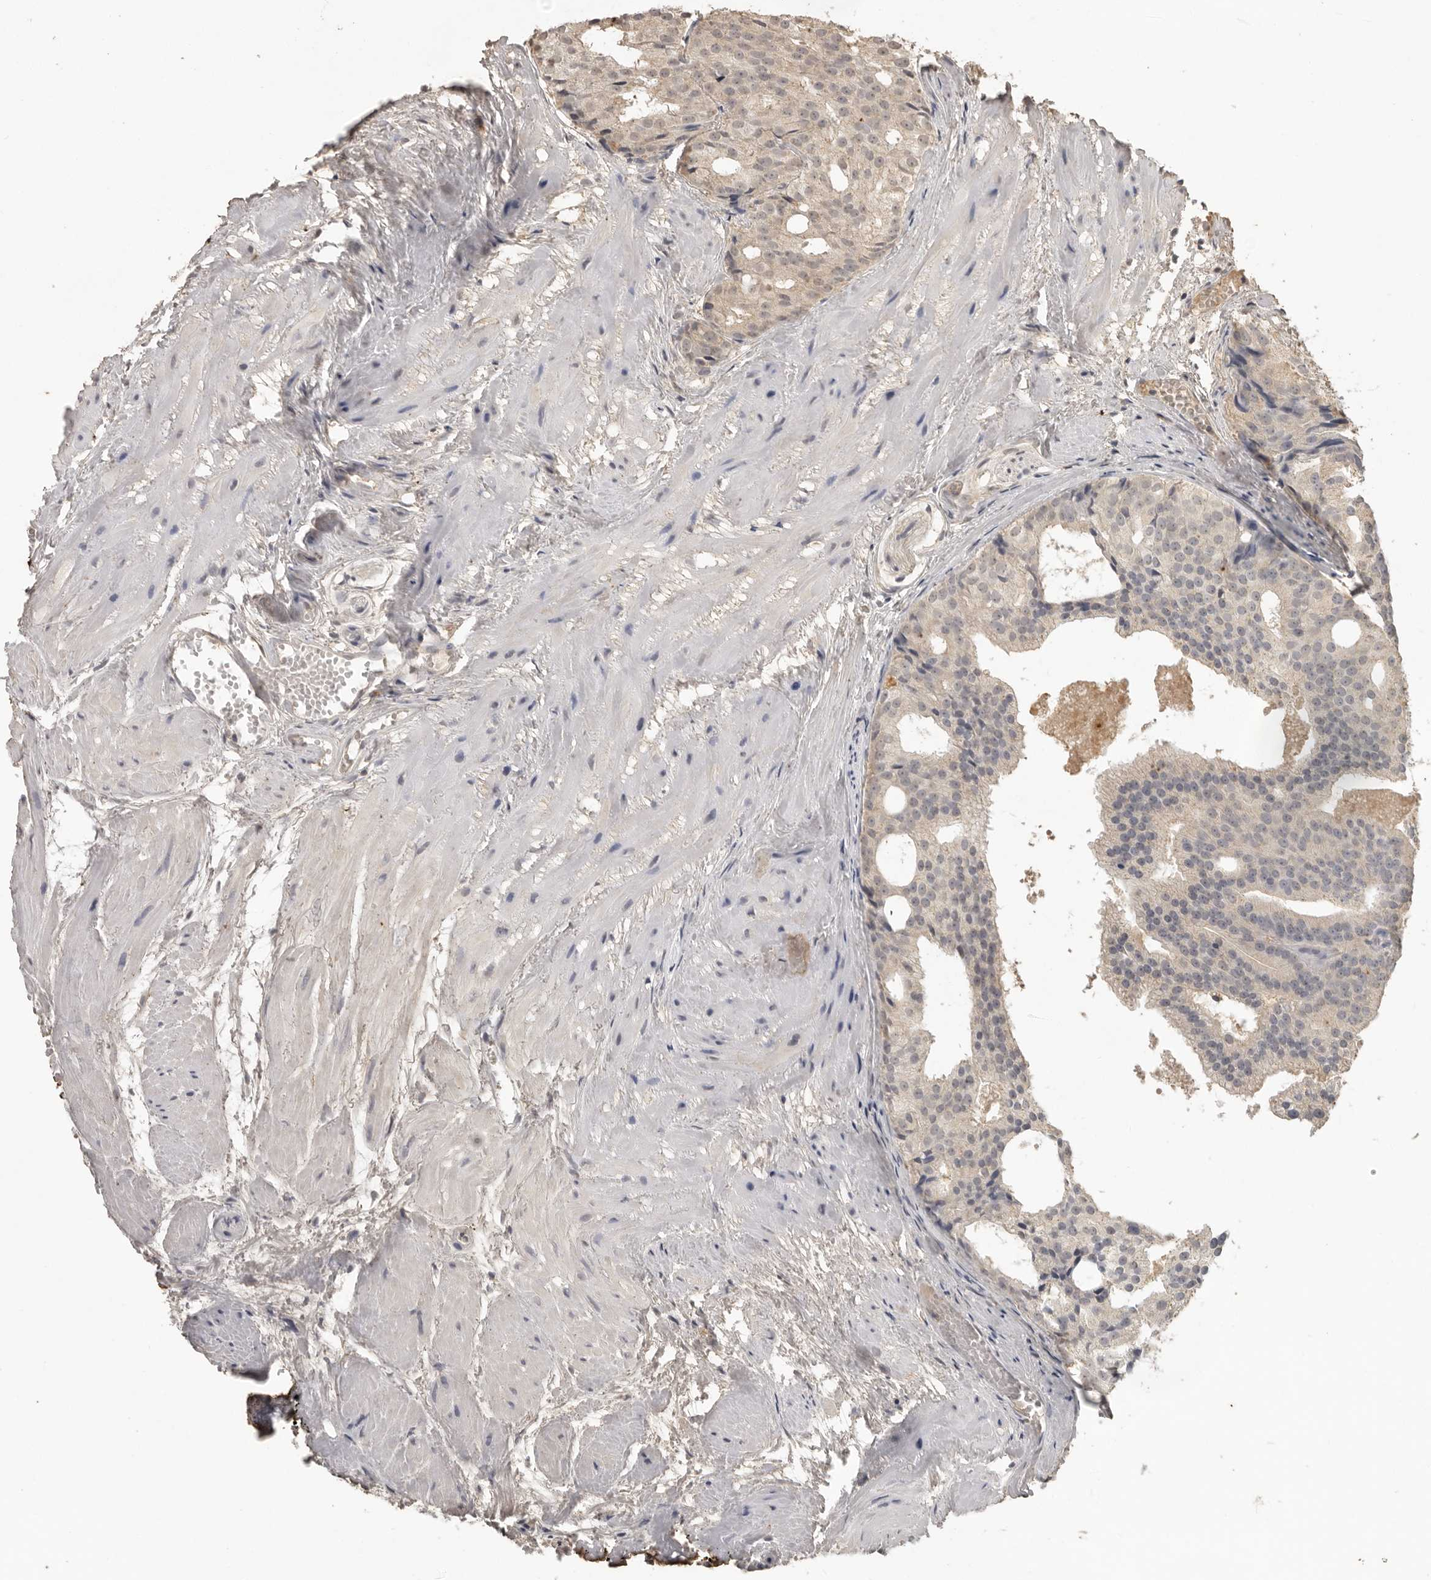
{"staining": {"intensity": "moderate", "quantity": "25%-75%", "location": "cytoplasmic/membranous"}, "tissue": "prostate cancer", "cell_type": "Tumor cells", "image_type": "cancer", "snomed": [{"axis": "morphology", "description": "Adenocarcinoma, Low grade"}, {"axis": "topography", "description": "Prostate"}], "caption": "Prostate low-grade adenocarcinoma was stained to show a protein in brown. There is medium levels of moderate cytoplasmic/membranous staining in approximately 25%-75% of tumor cells.", "gene": "CTF1", "patient": {"sex": "male", "age": 88}}